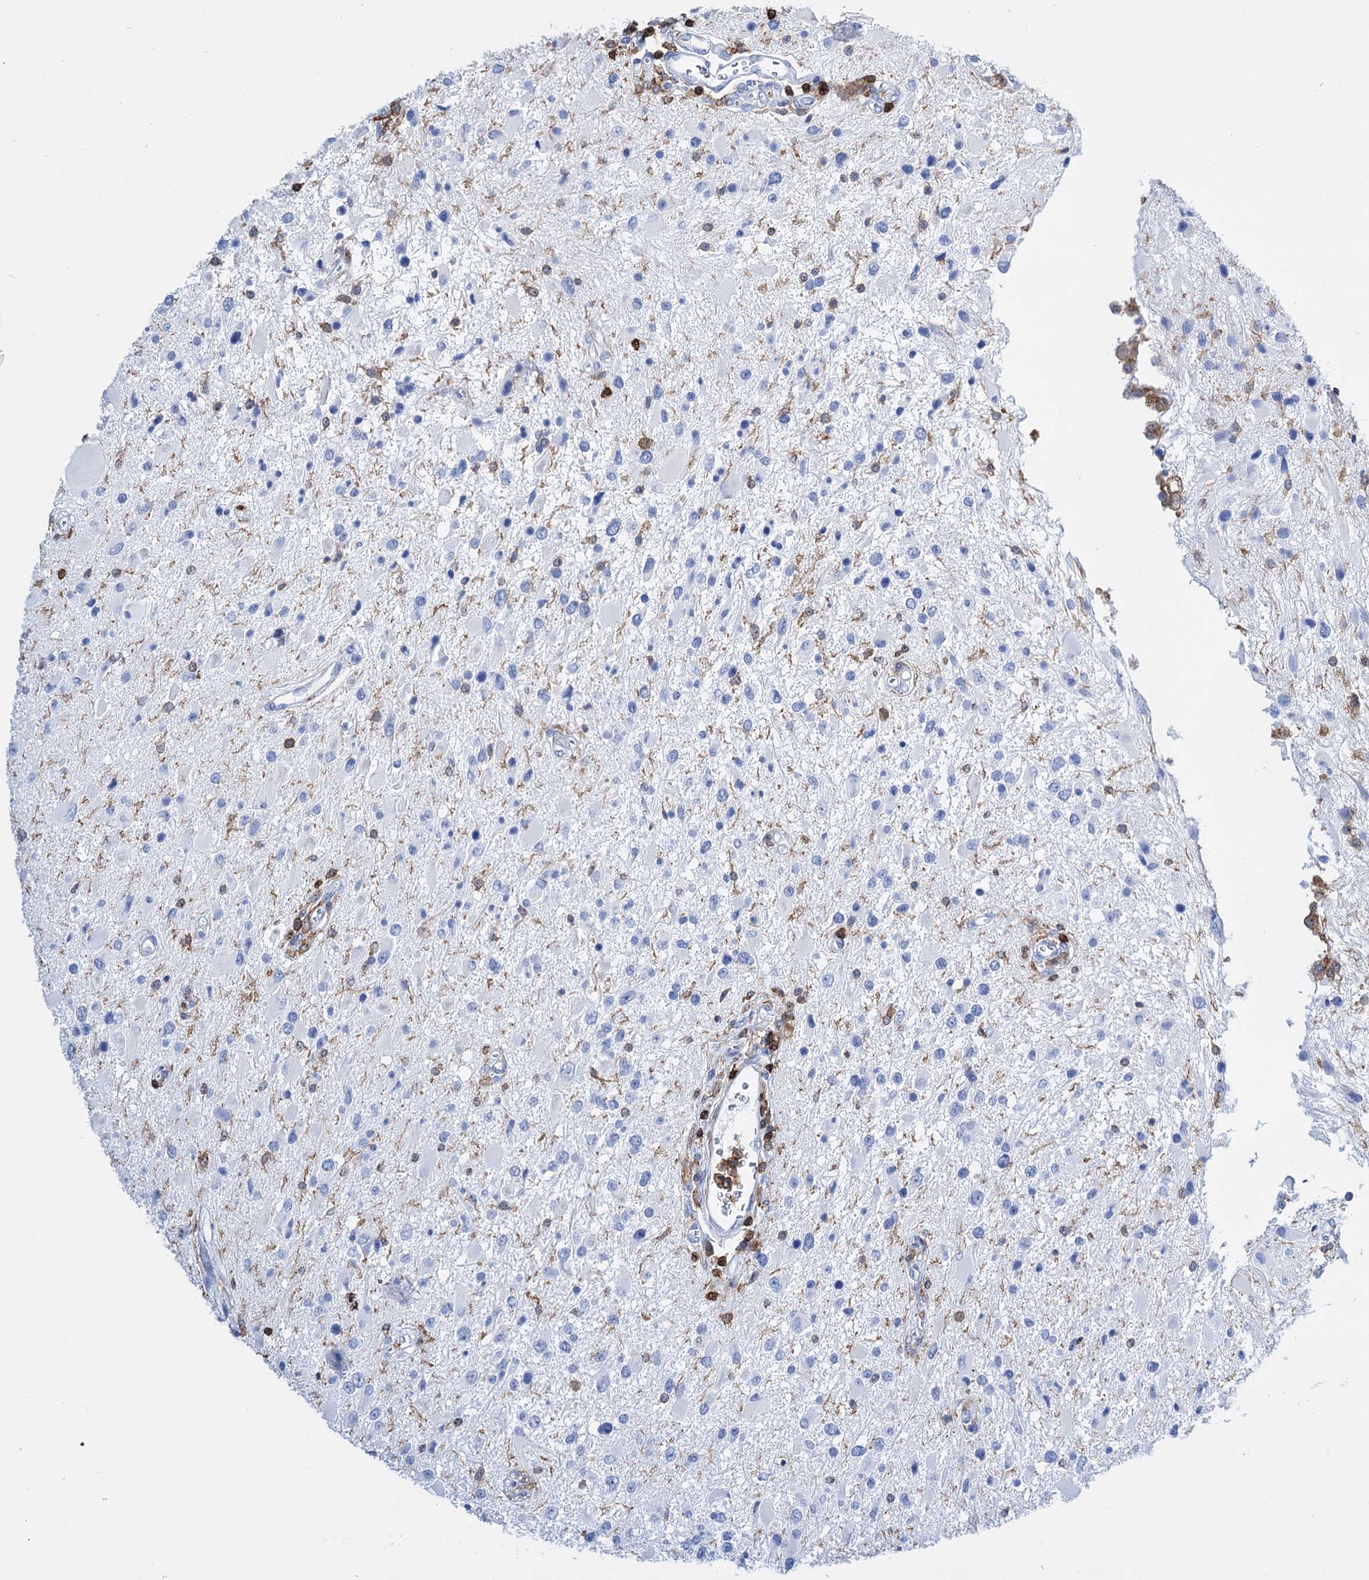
{"staining": {"intensity": "negative", "quantity": "none", "location": "none"}, "tissue": "glioma", "cell_type": "Tumor cells", "image_type": "cancer", "snomed": [{"axis": "morphology", "description": "Glioma, malignant, High grade"}, {"axis": "topography", "description": "Brain"}], "caption": "Malignant glioma (high-grade) was stained to show a protein in brown. There is no significant positivity in tumor cells.", "gene": "DEF6", "patient": {"sex": "male", "age": 53}}